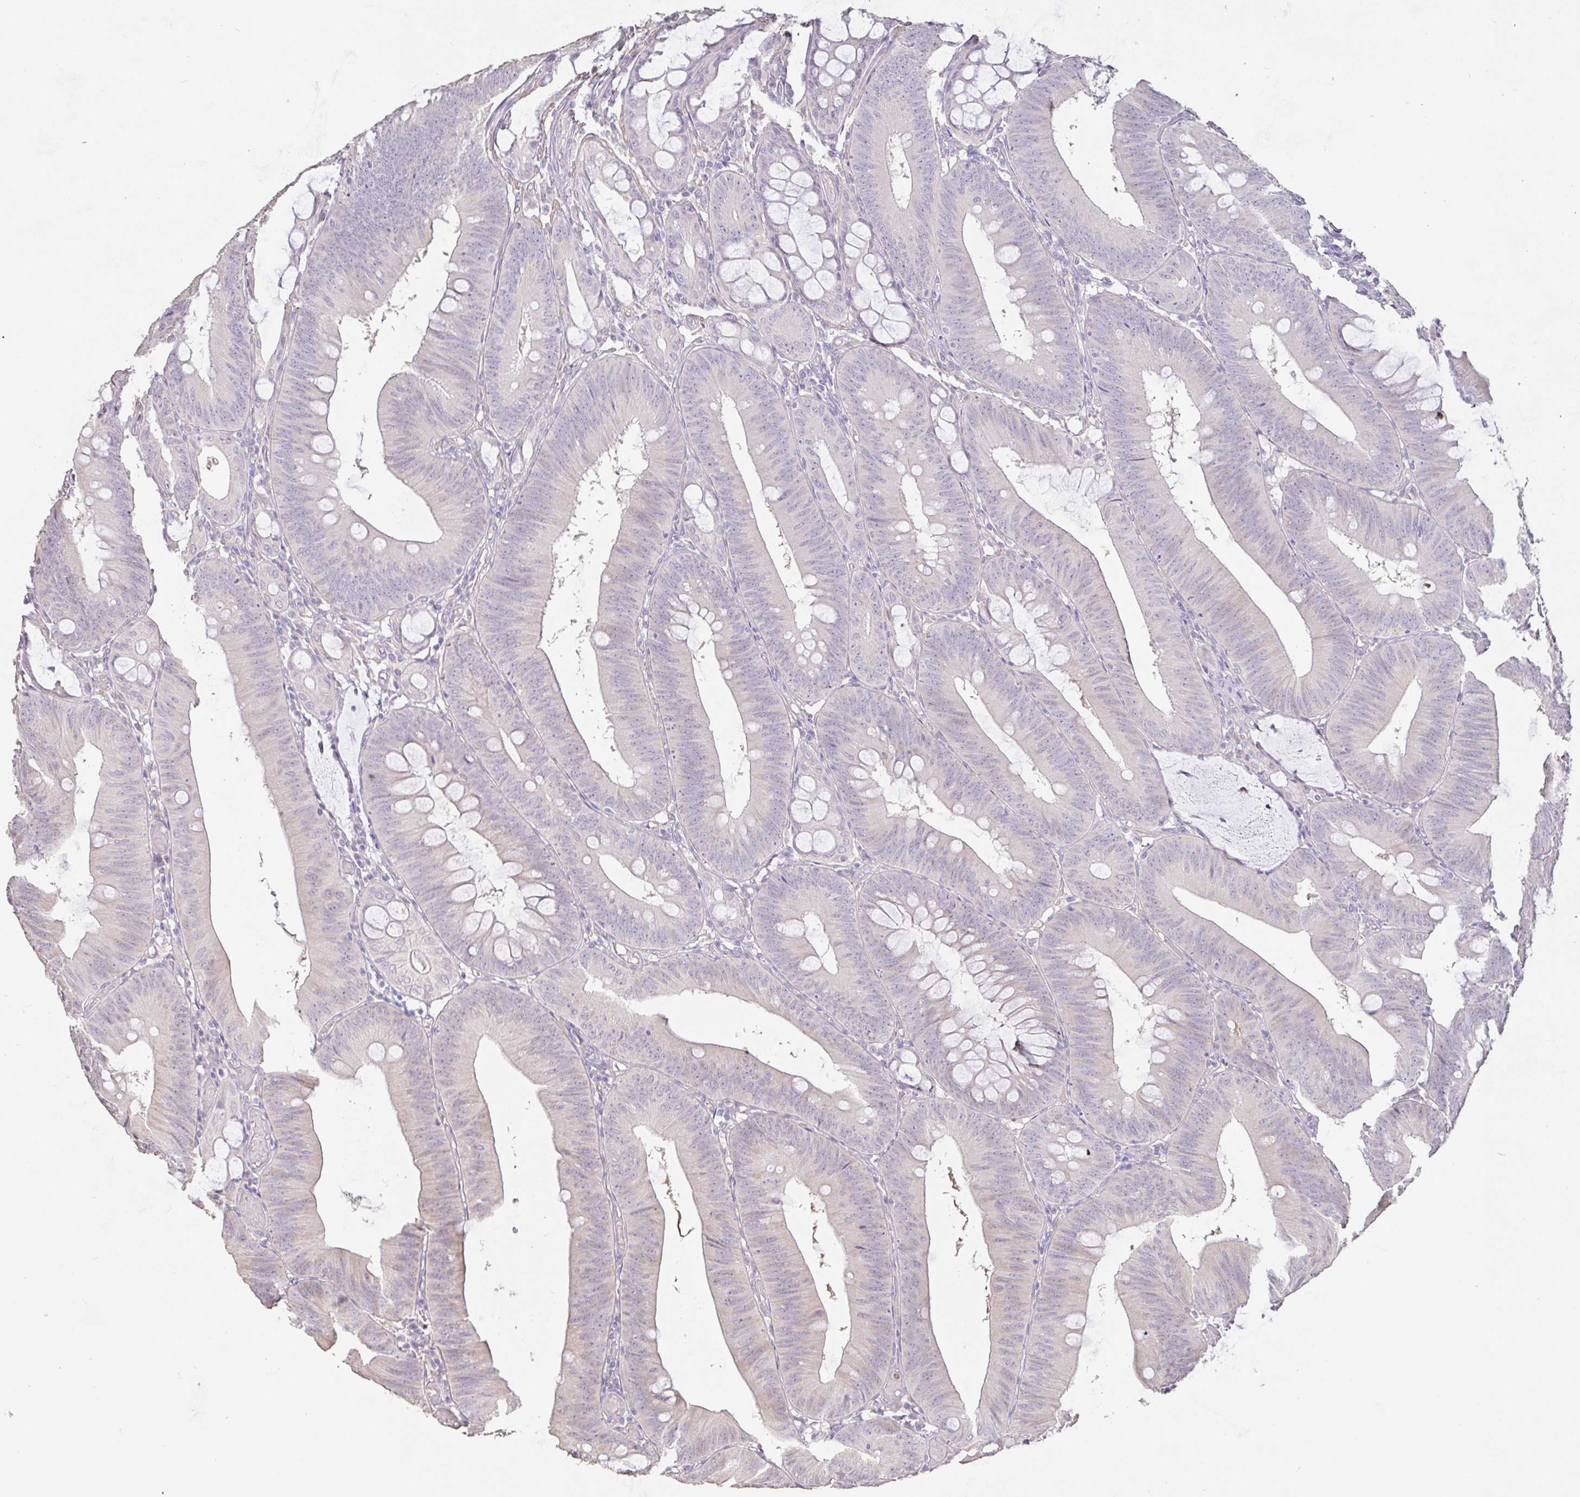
{"staining": {"intensity": "weak", "quantity": "<25%", "location": "cytoplasmic/membranous"}, "tissue": "colorectal cancer", "cell_type": "Tumor cells", "image_type": "cancer", "snomed": [{"axis": "morphology", "description": "Adenocarcinoma, NOS"}, {"axis": "topography", "description": "Colon"}], "caption": "This is a photomicrograph of immunohistochemistry staining of colorectal cancer, which shows no positivity in tumor cells. The staining was performed using DAB to visualize the protein expression in brown, while the nuclei were stained in blue with hematoxylin (Magnification: 20x).", "gene": "PYGM", "patient": {"sex": "male", "age": 84}}